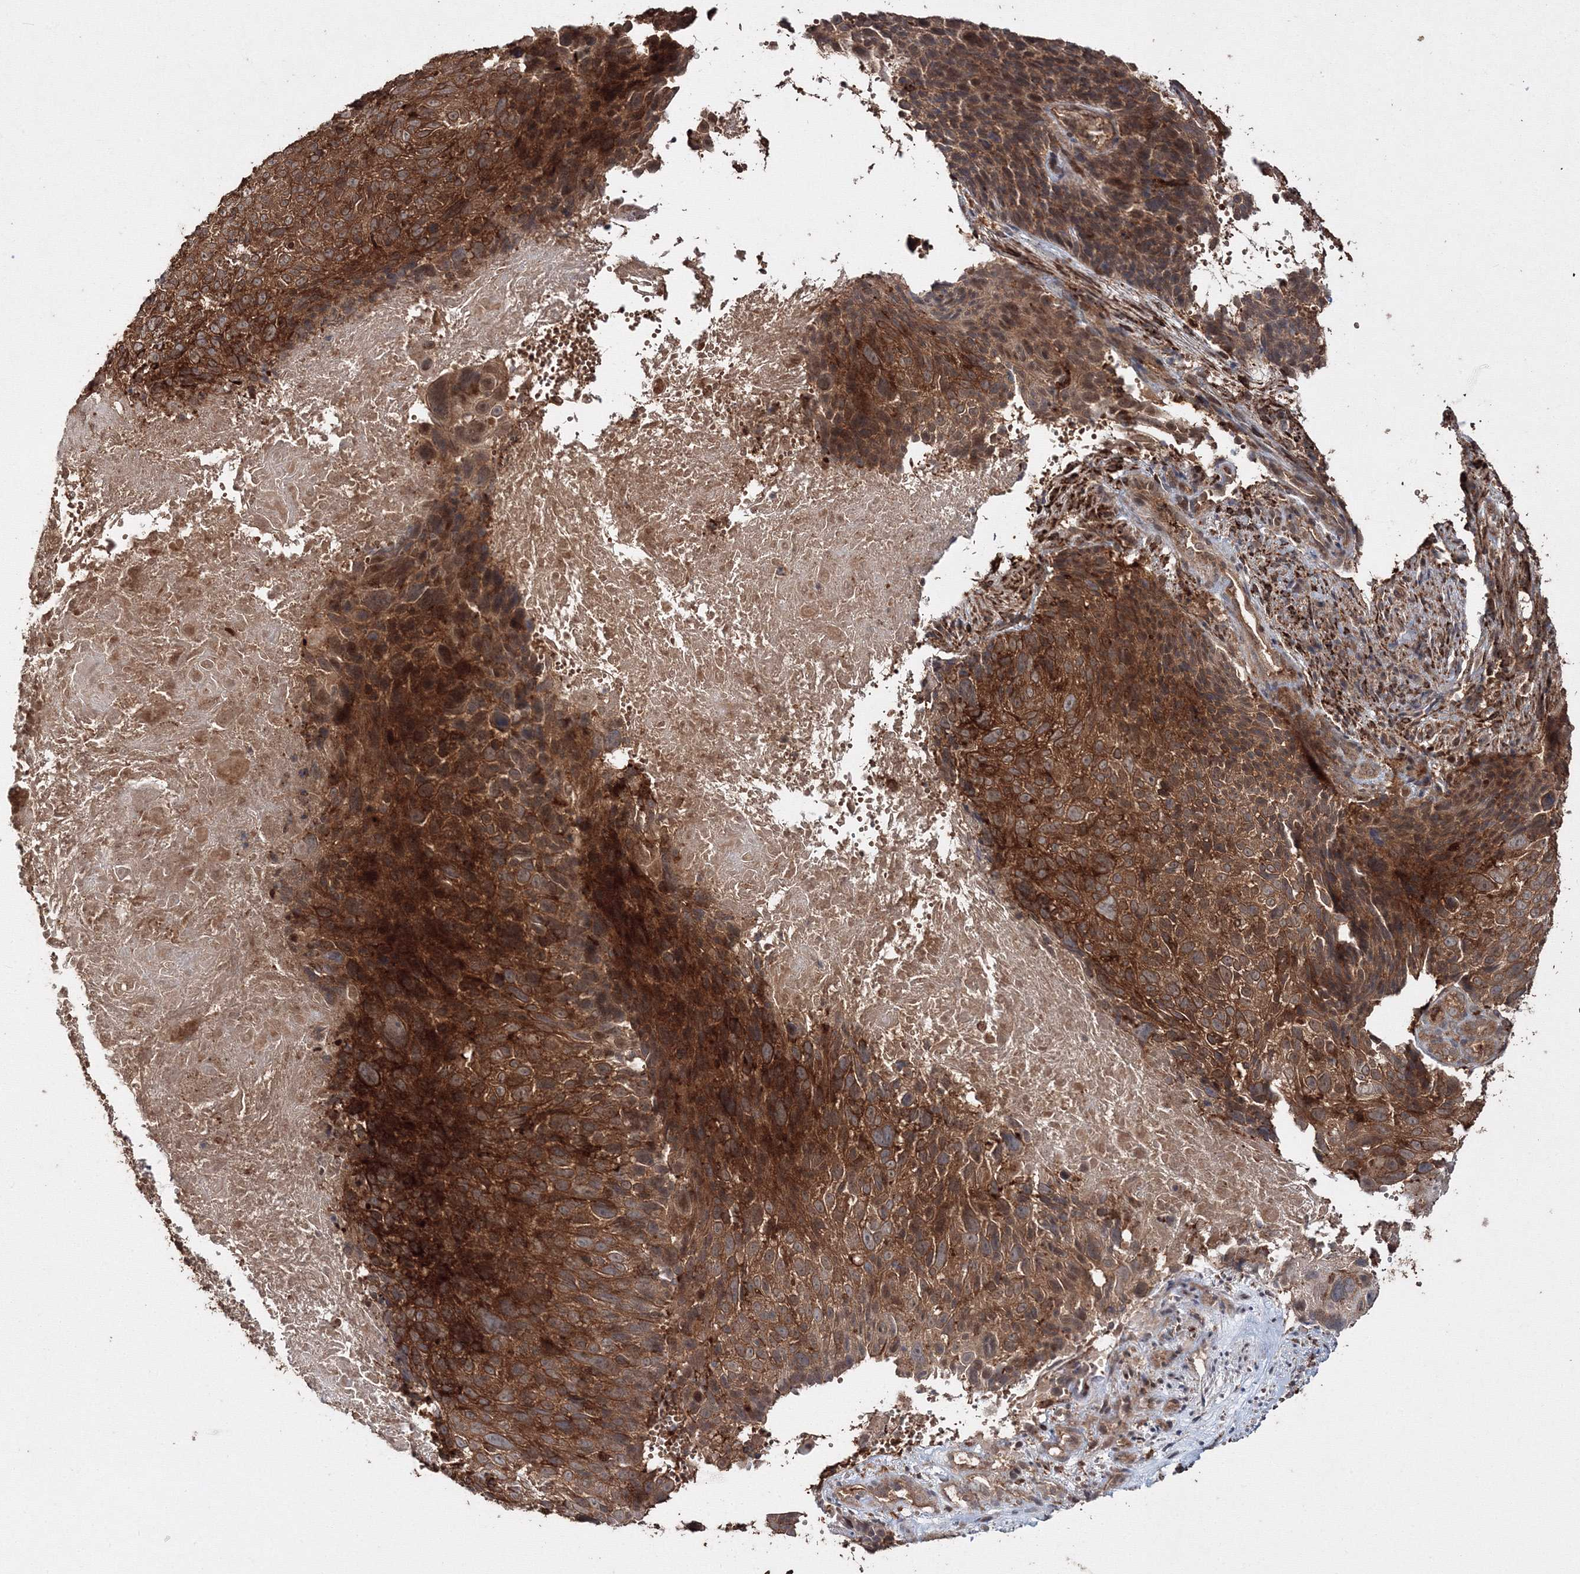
{"staining": {"intensity": "strong", "quantity": ">75%", "location": "cytoplasmic/membranous"}, "tissue": "cervical cancer", "cell_type": "Tumor cells", "image_type": "cancer", "snomed": [{"axis": "morphology", "description": "Squamous cell carcinoma, NOS"}, {"axis": "topography", "description": "Cervix"}], "caption": "An image of cervical cancer stained for a protein exhibits strong cytoplasmic/membranous brown staining in tumor cells.", "gene": "DDO", "patient": {"sex": "female", "age": 74}}